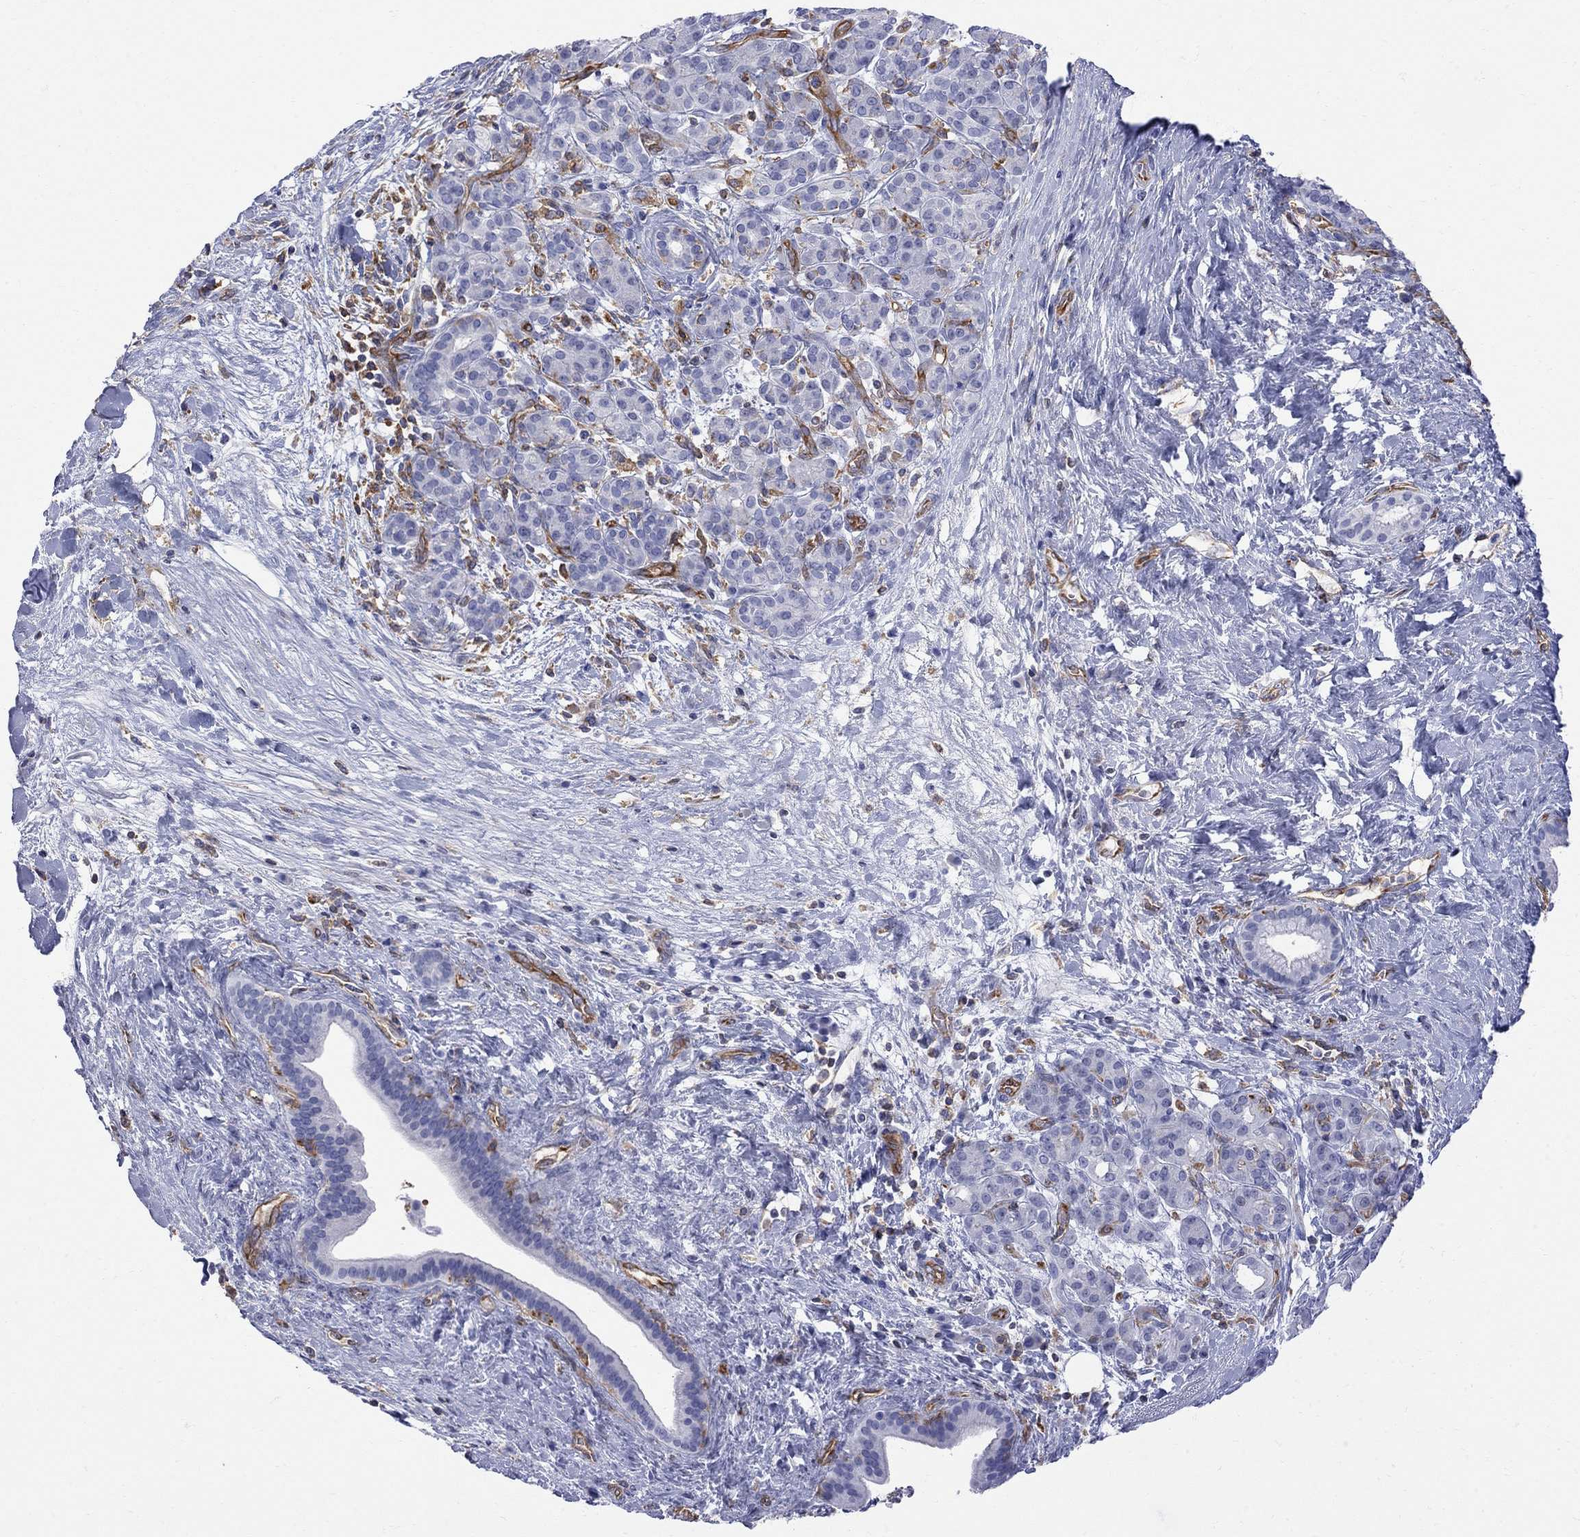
{"staining": {"intensity": "negative", "quantity": "none", "location": "none"}, "tissue": "pancreatic cancer", "cell_type": "Tumor cells", "image_type": "cancer", "snomed": [{"axis": "morphology", "description": "Adenocarcinoma, NOS"}, {"axis": "topography", "description": "Pancreas"}], "caption": "DAB (3,3'-diaminobenzidine) immunohistochemical staining of pancreatic adenocarcinoma exhibits no significant positivity in tumor cells.", "gene": "ABI3", "patient": {"sex": "male", "age": 44}}